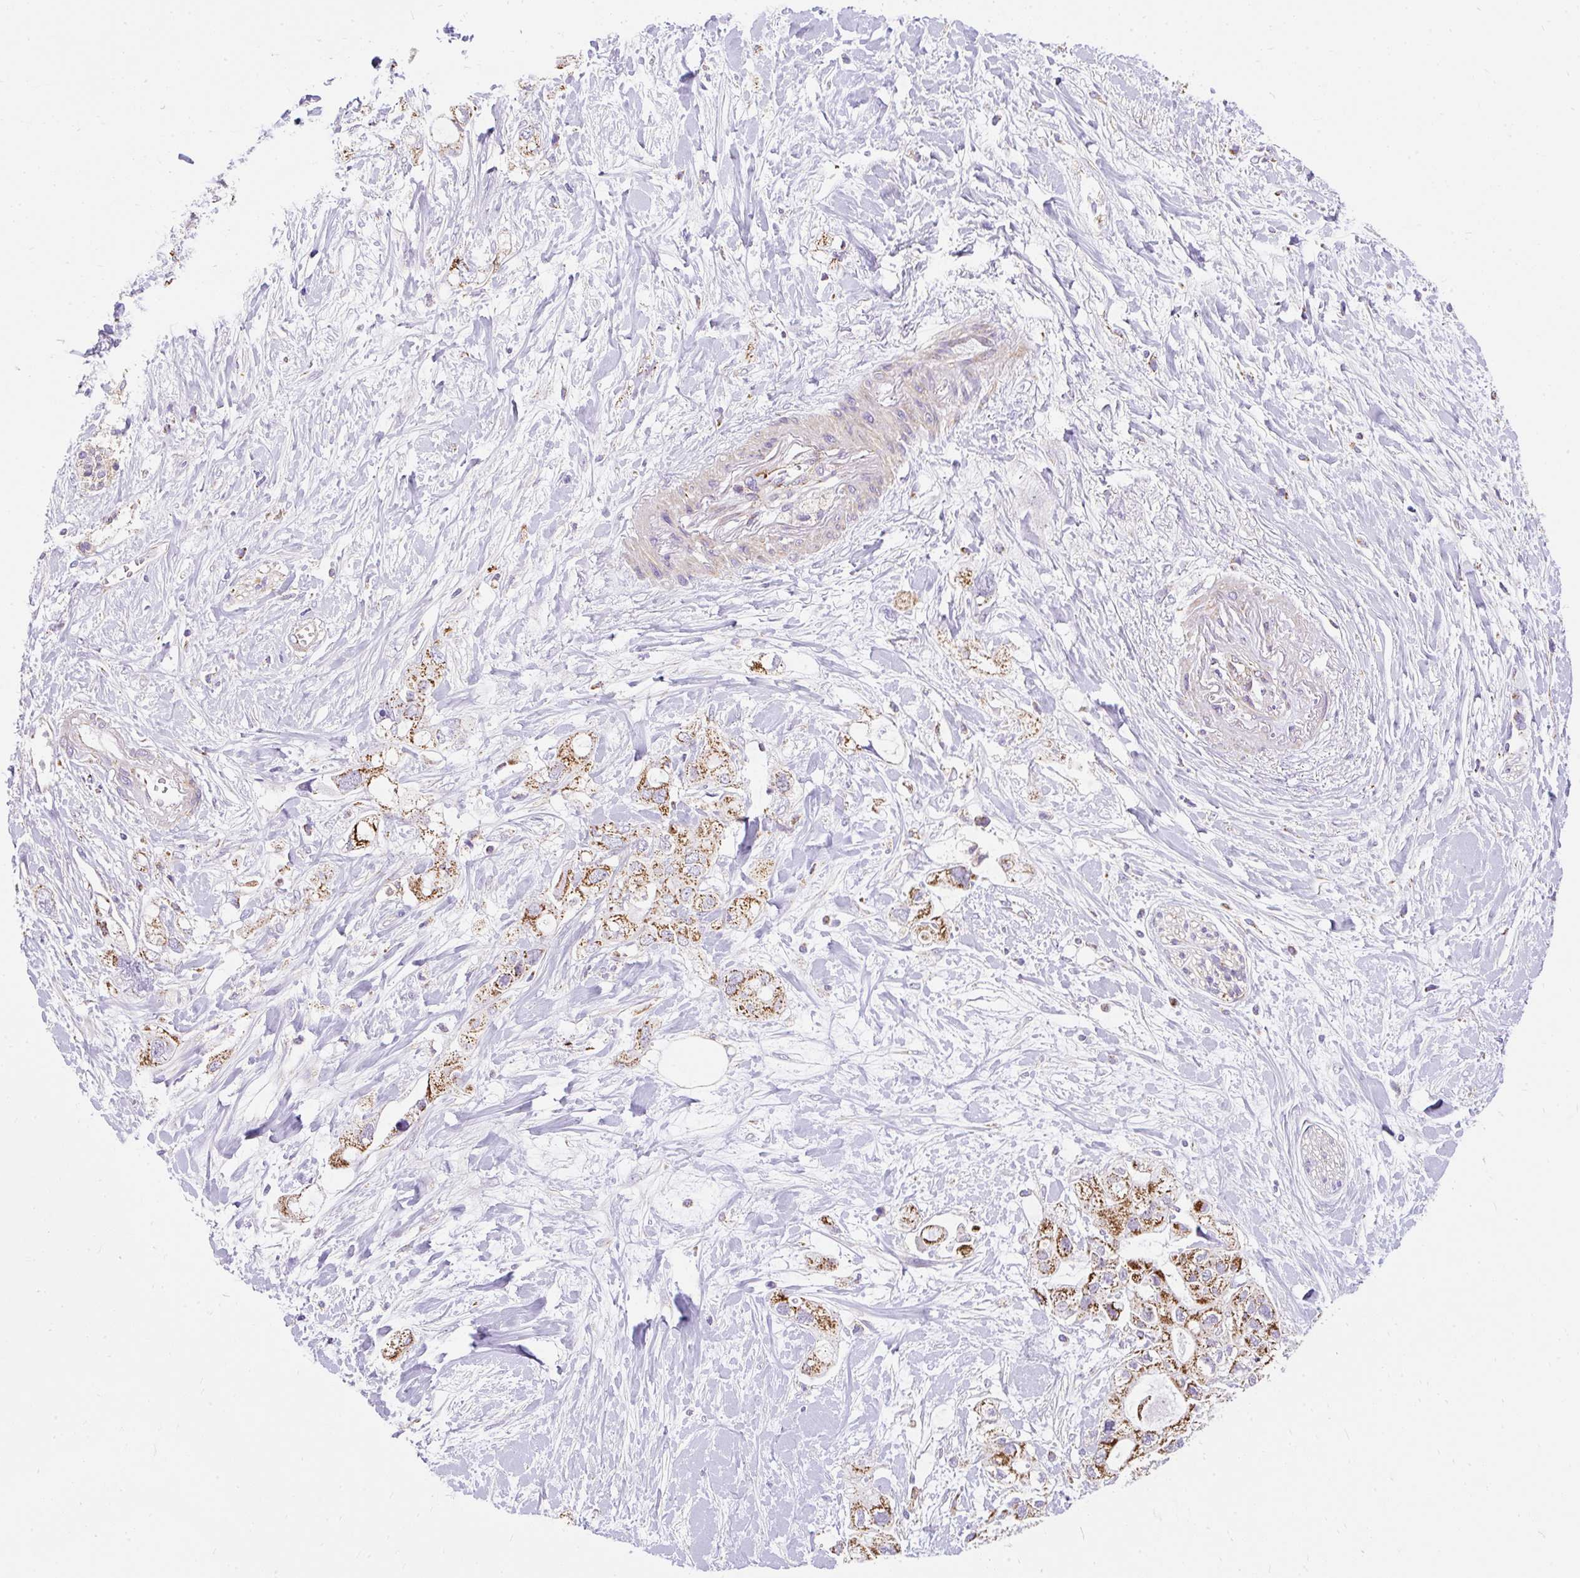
{"staining": {"intensity": "moderate", "quantity": ">75%", "location": "cytoplasmic/membranous"}, "tissue": "pancreatic cancer", "cell_type": "Tumor cells", "image_type": "cancer", "snomed": [{"axis": "morphology", "description": "Adenocarcinoma, NOS"}, {"axis": "topography", "description": "Pancreas"}], "caption": "Protein expression analysis of human pancreatic cancer (adenocarcinoma) reveals moderate cytoplasmic/membranous staining in approximately >75% of tumor cells.", "gene": "CEP290", "patient": {"sex": "female", "age": 56}}